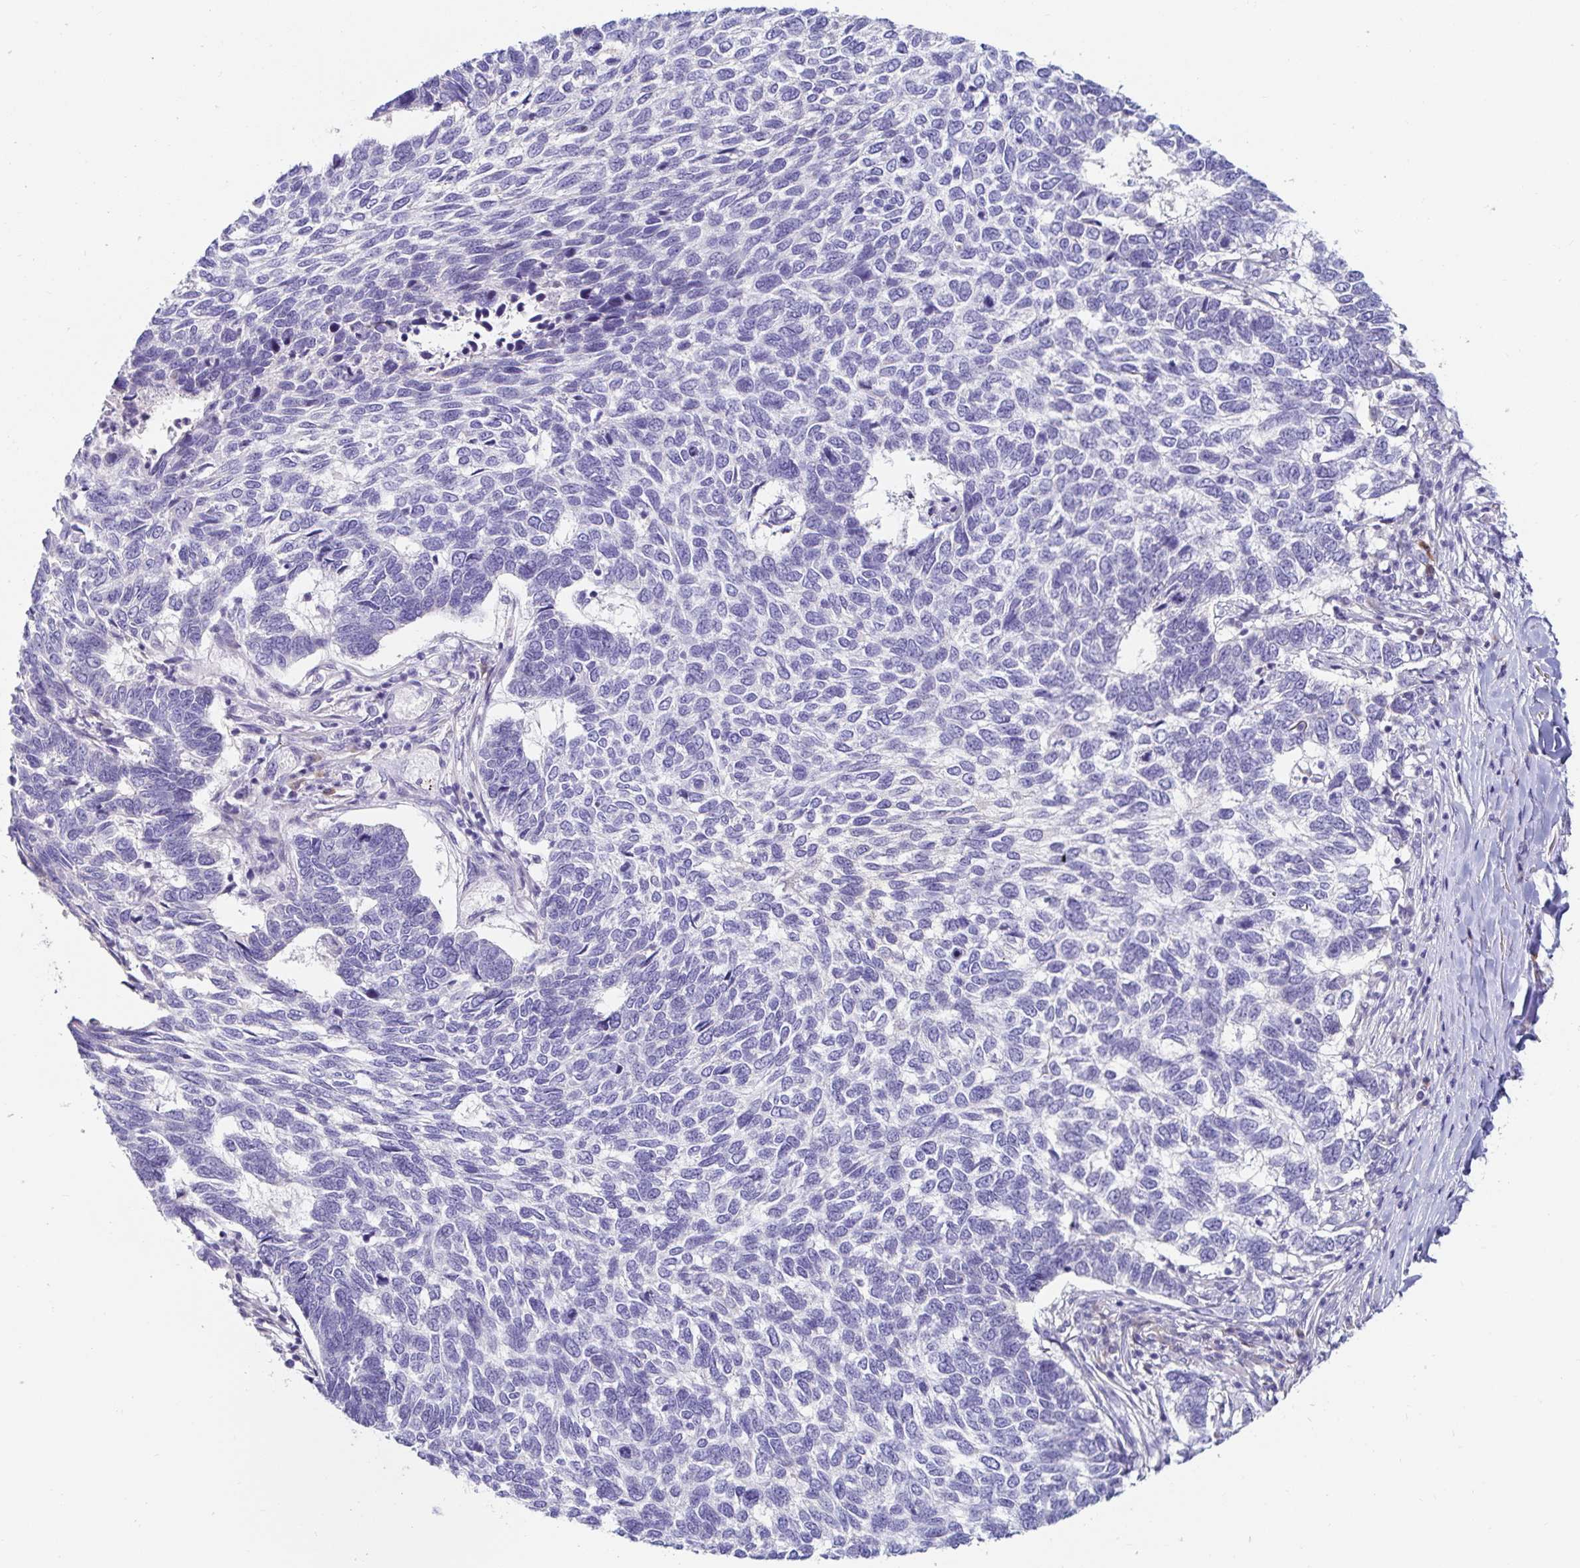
{"staining": {"intensity": "negative", "quantity": "none", "location": "none"}, "tissue": "skin cancer", "cell_type": "Tumor cells", "image_type": "cancer", "snomed": [{"axis": "morphology", "description": "Basal cell carcinoma"}, {"axis": "topography", "description": "Skin"}], "caption": "Skin cancer stained for a protein using immunohistochemistry shows no expression tumor cells.", "gene": "C4orf17", "patient": {"sex": "female", "age": 65}}